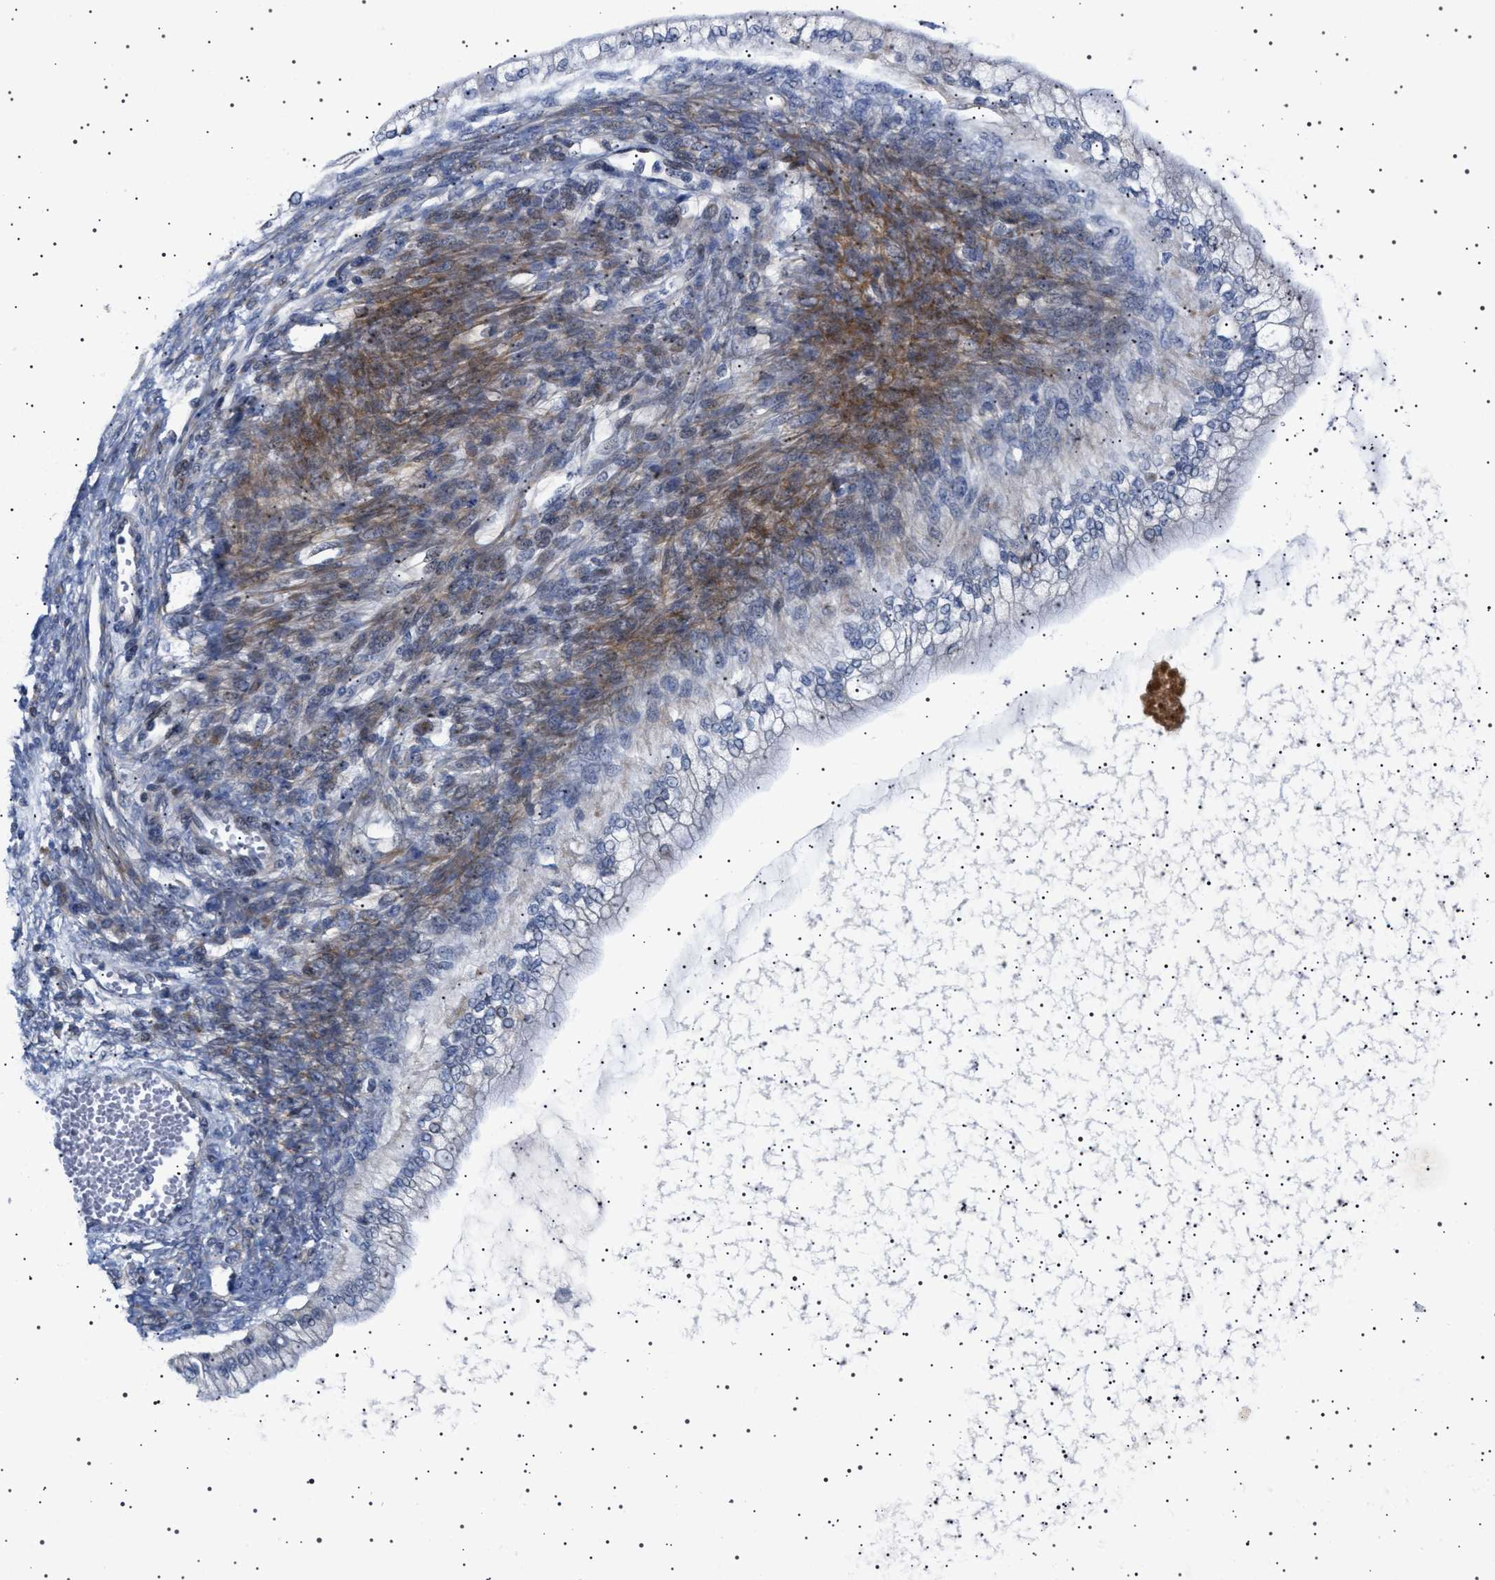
{"staining": {"intensity": "weak", "quantity": "<25%", "location": "cytoplasmic/membranous"}, "tissue": "ovarian cancer", "cell_type": "Tumor cells", "image_type": "cancer", "snomed": [{"axis": "morphology", "description": "Cystadenocarcinoma, mucinous, NOS"}, {"axis": "topography", "description": "Ovary"}], "caption": "The immunohistochemistry image has no significant positivity in tumor cells of ovarian cancer tissue.", "gene": "HTR1A", "patient": {"sex": "female", "age": 57}}